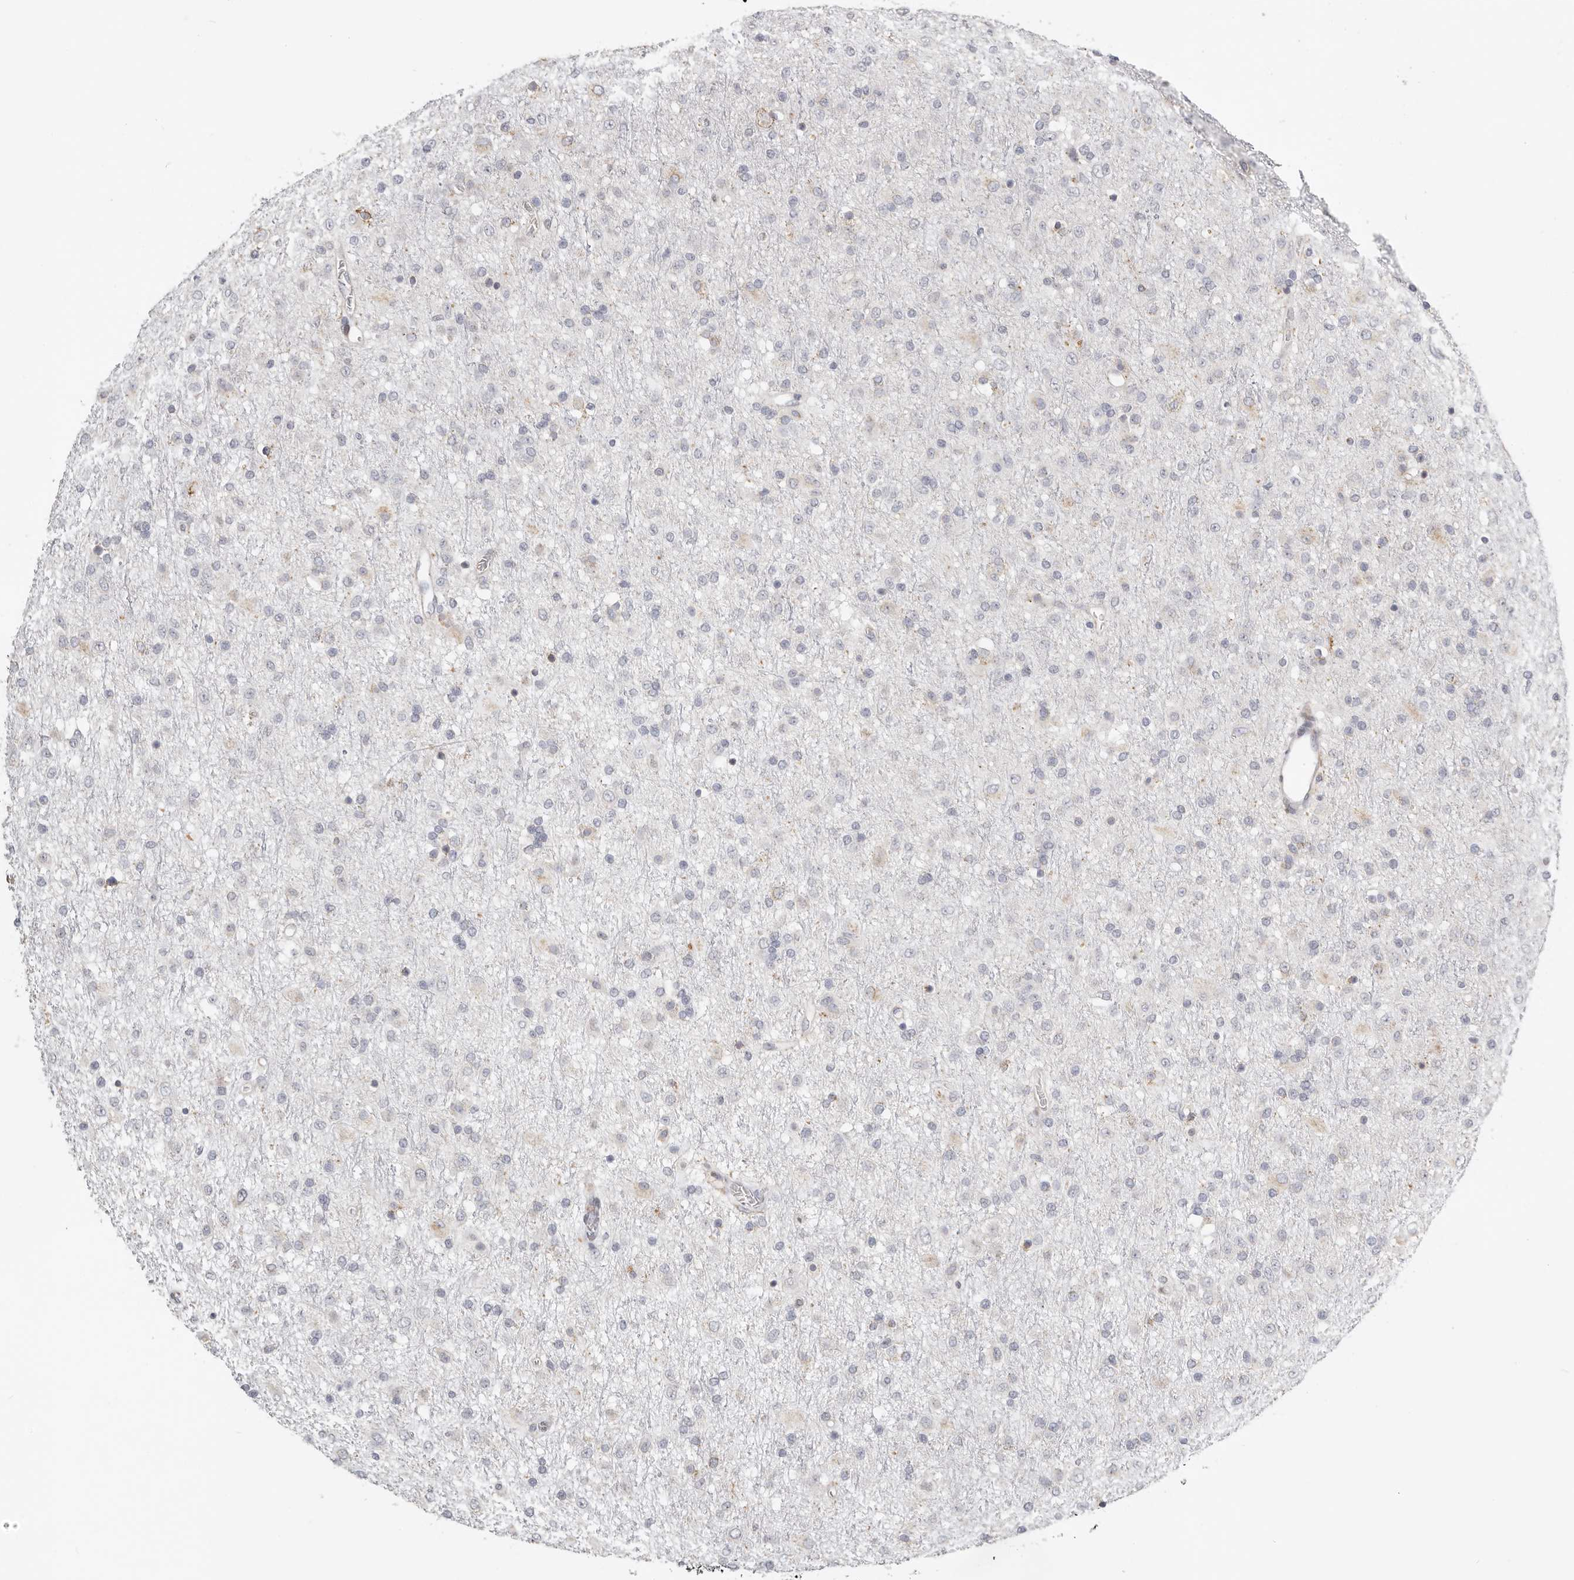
{"staining": {"intensity": "negative", "quantity": "none", "location": "none"}, "tissue": "glioma", "cell_type": "Tumor cells", "image_type": "cancer", "snomed": [{"axis": "morphology", "description": "Glioma, malignant, Low grade"}, {"axis": "topography", "description": "Brain"}], "caption": "A high-resolution photomicrograph shows immunohistochemistry staining of glioma, which exhibits no significant staining in tumor cells.", "gene": "IL32", "patient": {"sex": "male", "age": 65}}